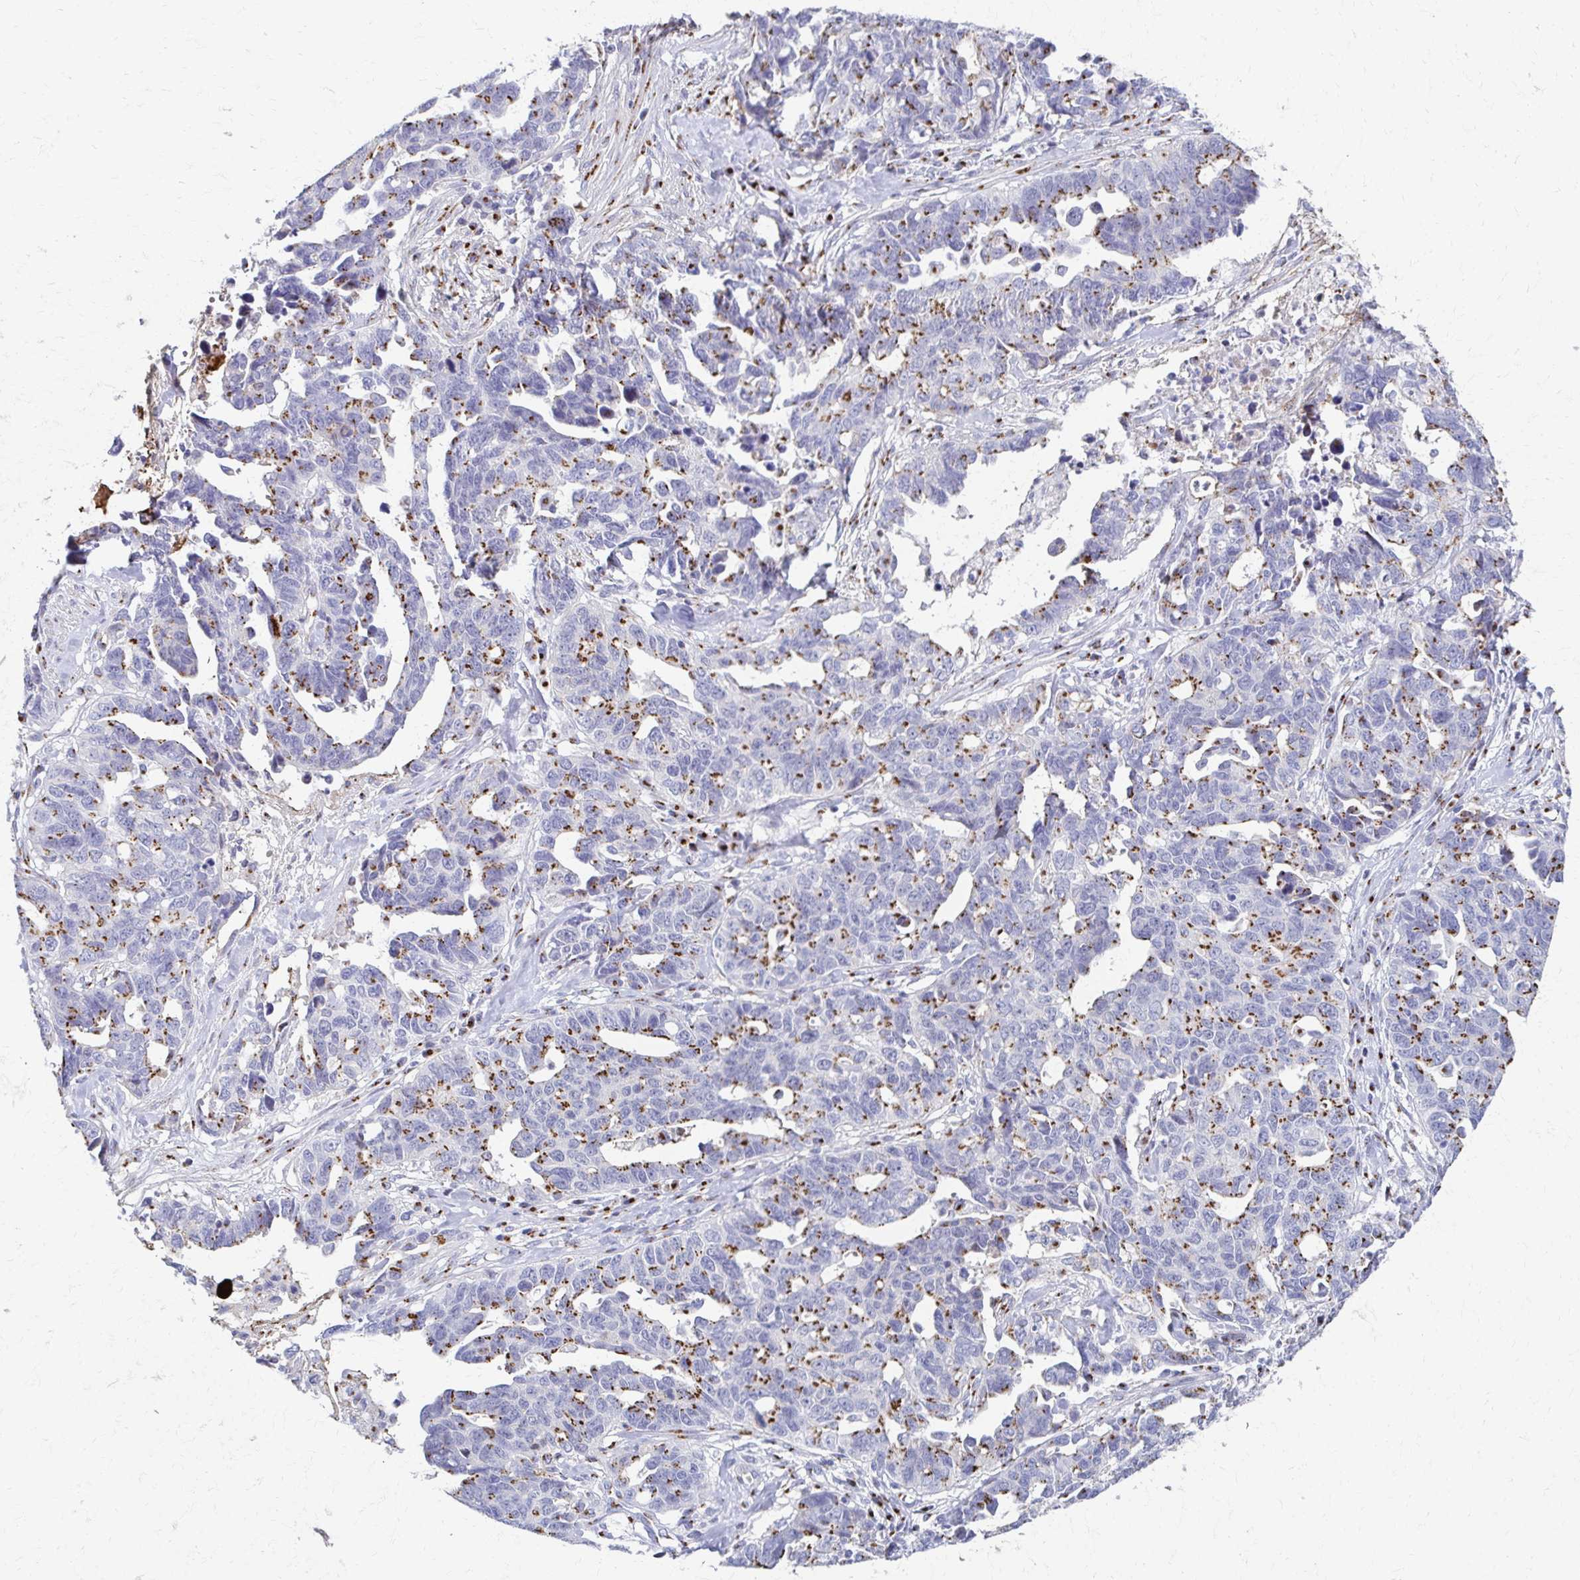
{"staining": {"intensity": "moderate", "quantity": "25%-75%", "location": "cytoplasmic/membranous"}, "tissue": "ovarian cancer", "cell_type": "Tumor cells", "image_type": "cancer", "snomed": [{"axis": "morphology", "description": "Cystadenocarcinoma, serous, NOS"}, {"axis": "topography", "description": "Ovary"}], "caption": "Immunohistochemistry (IHC) staining of serous cystadenocarcinoma (ovarian), which exhibits medium levels of moderate cytoplasmic/membranous positivity in about 25%-75% of tumor cells indicating moderate cytoplasmic/membranous protein expression. The staining was performed using DAB (brown) for protein detection and nuclei were counterstained in hematoxylin (blue).", "gene": "TM9SF1", "patient": {"sex": "female", "age": 69}}